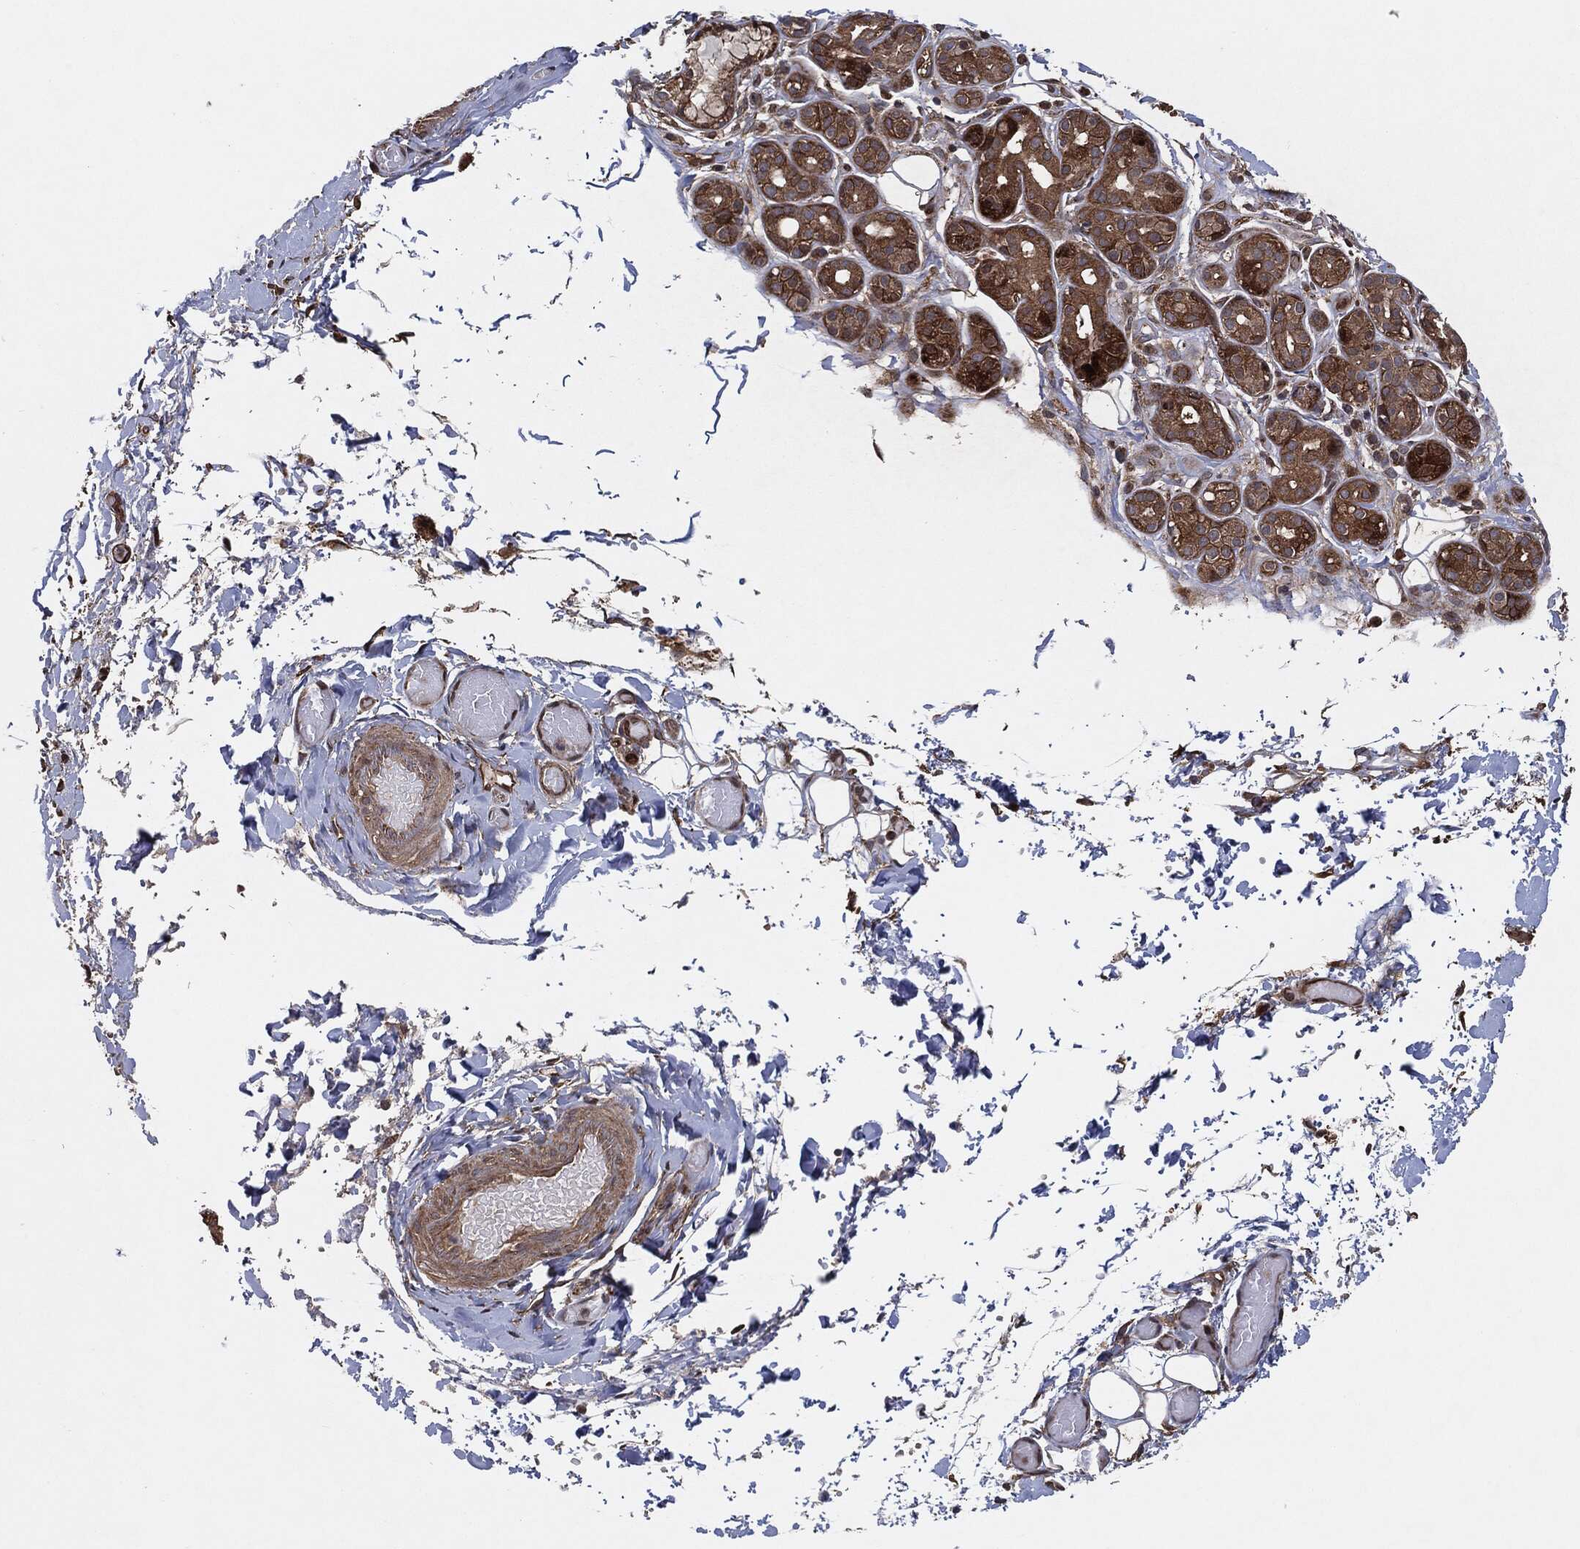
{"staining": {"intensity": "strong", "quantity": ">75%", "location": "cytoplasmic/membranous"}, "tissue": "salivary gland", "cell_type": "Glandular cells", "image_type": "normal", "snomed": [{"axis": "morphology", "description": "Normal tissue, NOS"}, {"axis": "topography", "description": "Salivary gland"}, {"axis": "topography", "description": "Peripheral nerve tissue"}], "caption": "Immunohistochemical staining of benign salivary gland displays high levels of strong cytoplasmic/membranous positivity in approximately >75% of glandular cells.", "gene": "BCAR1", "patient": {"sex": "male", "age": 71}}